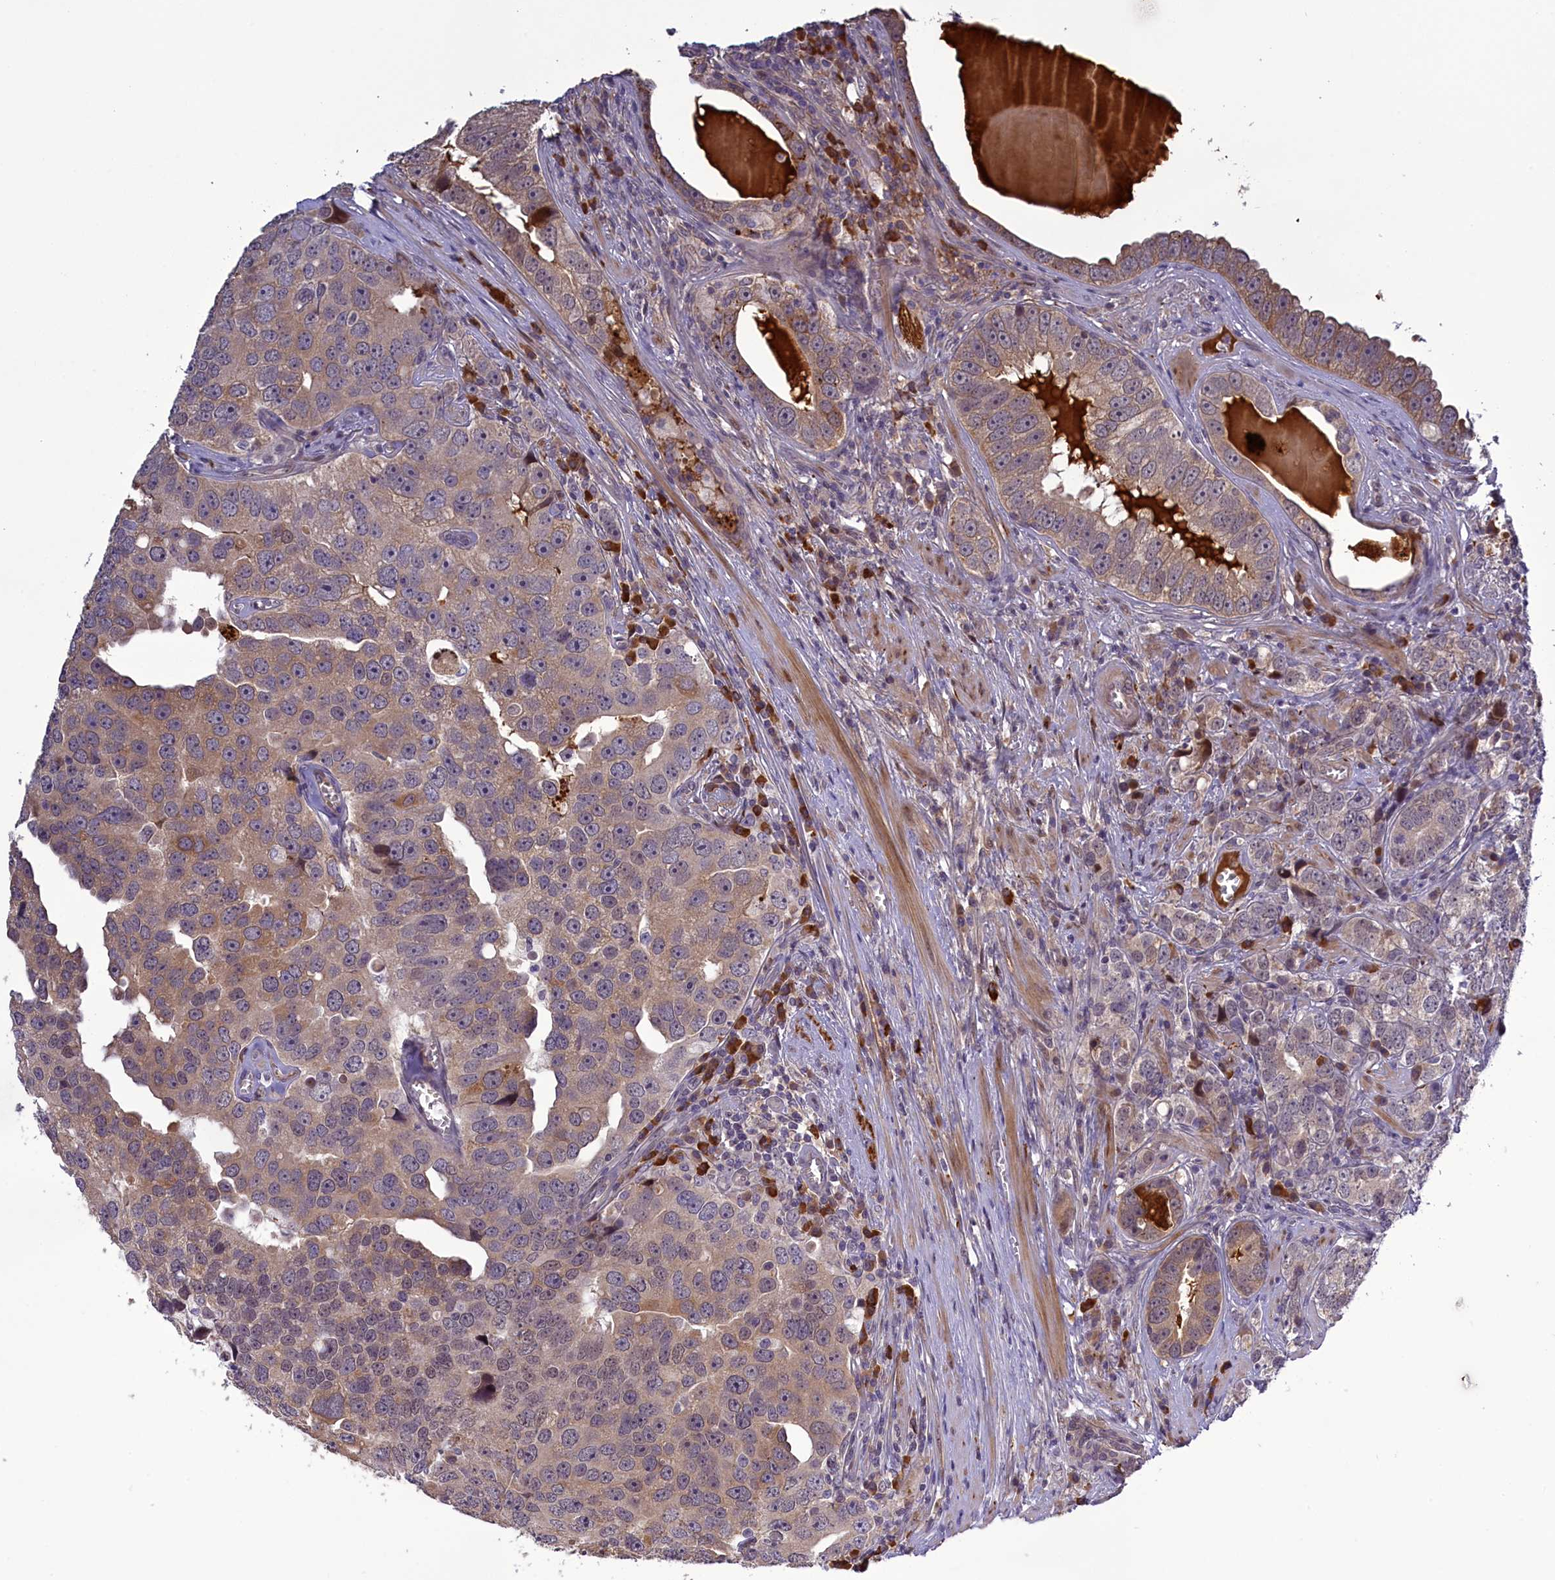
{"staining": {"intensity": "weak", "quantity": "25%-75%", "location": "cytoplasmic/membranous"}, "tissue": "prostate cancer", "cell_type": "Tumor cells", "image_type": "cancer", "snomed": [{"axis": "morphology", "description": "Adenocarcinoma, High grade"}, {"axis": "topography", "description": "Prostate"}], "caption": "IHC micrograph of neoplastic tissue: human adenocarcinoma (high-grade) (prostate) stained using immunohistochemistry (IHC) displays low levels of weak protein expression localized specifically in the cytoplasmic/membranous of tumor cells, appearing as a cytoplasmic/membranous brown color.", "gene": "RRAD", "patient": {"sex": "male", "age": 71}}